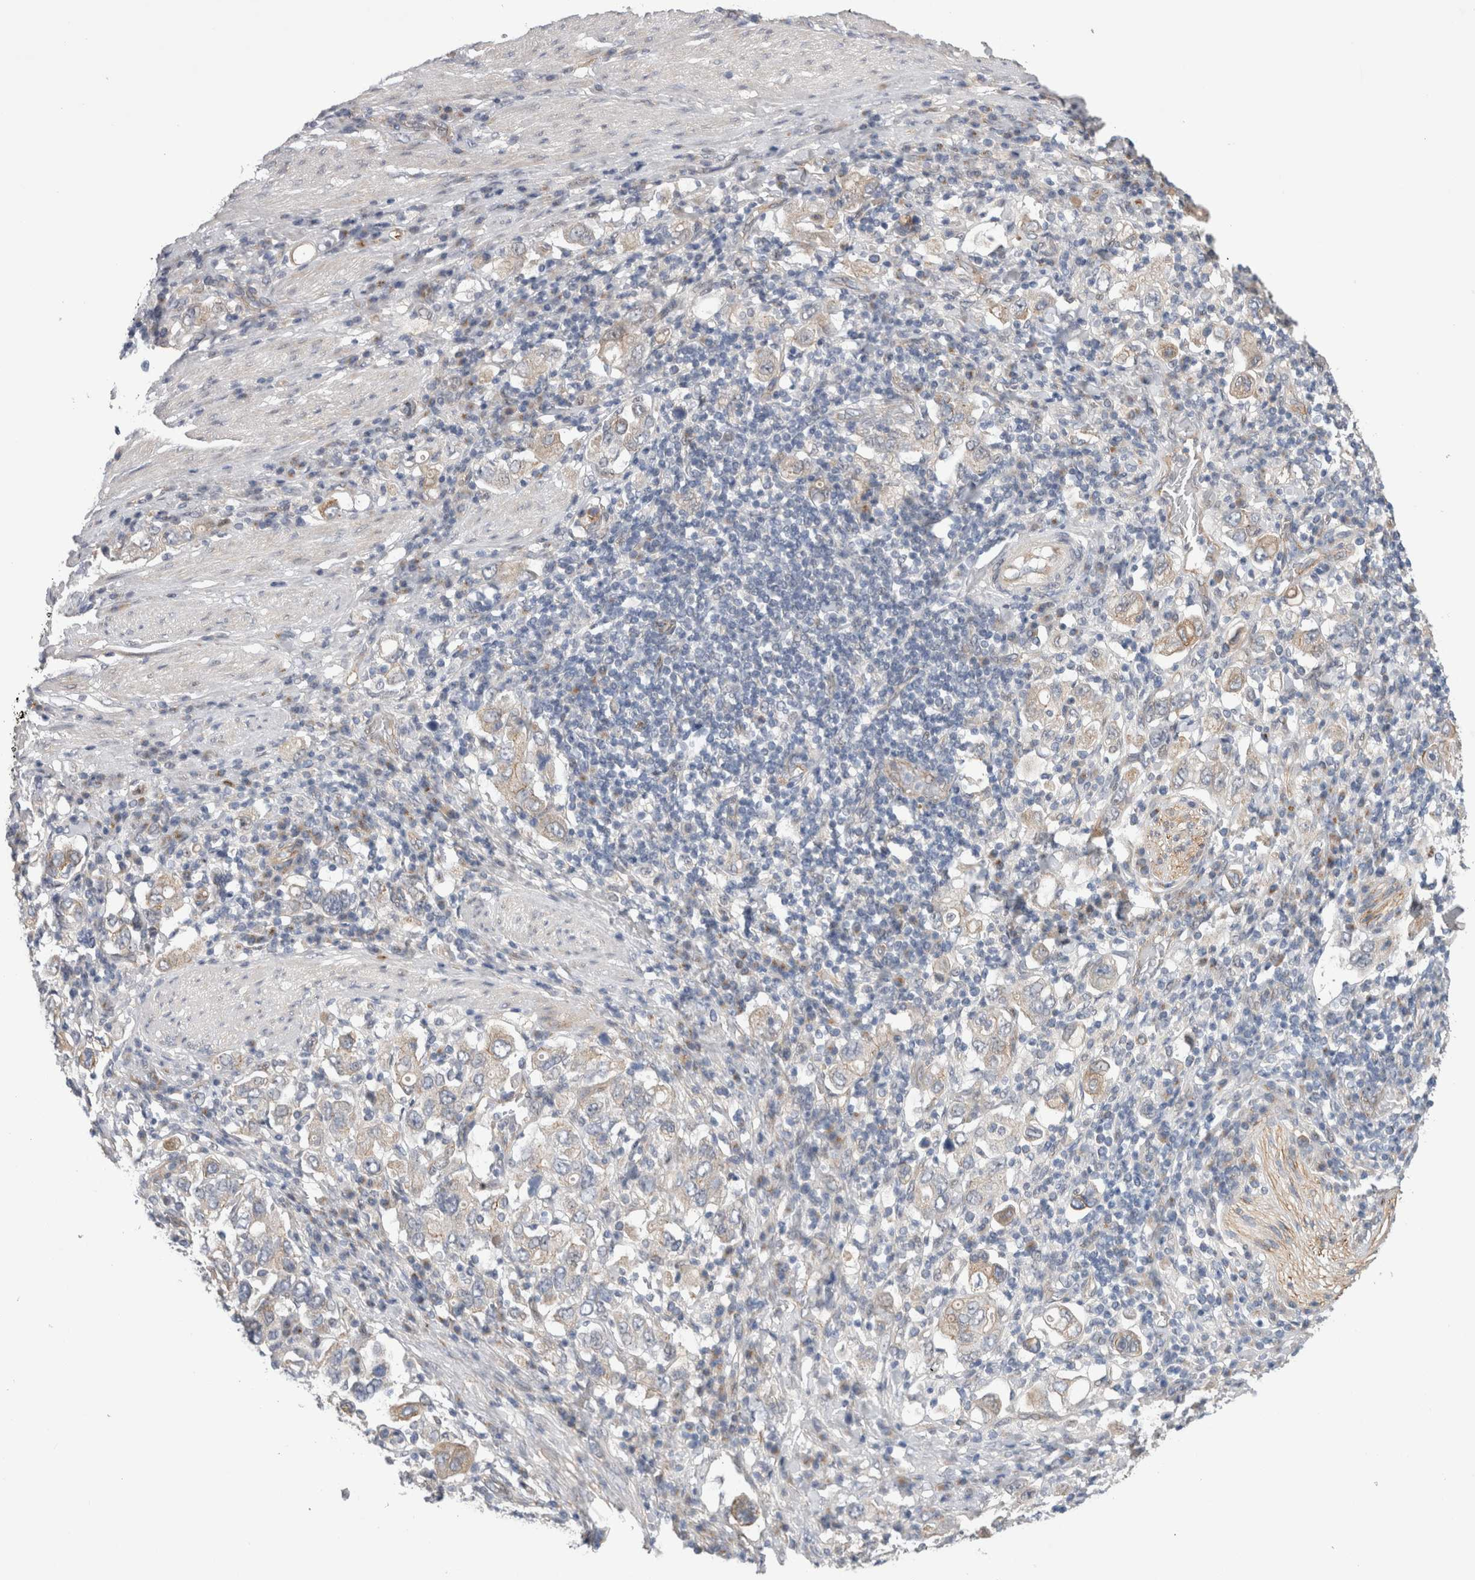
{"staining": {"intensity": "negative", "quantity": "none", "location": "none"}, "tissue": "stomach cancer", "cell_type": "Tumor cells", "image_type": "cancer", "snomed": [{"axis": "morphology", "description": "Adenocarcinoma, NOS"}, {"axis": "topography", "description": "Stomach, upper"}], "caption": "Stomach cancer stained for a protein using immunohistochemistry (IHC) shows no staining tumor cells.", "gene": "TAFA5", "patient": {"sex": "male", "age": 62}}